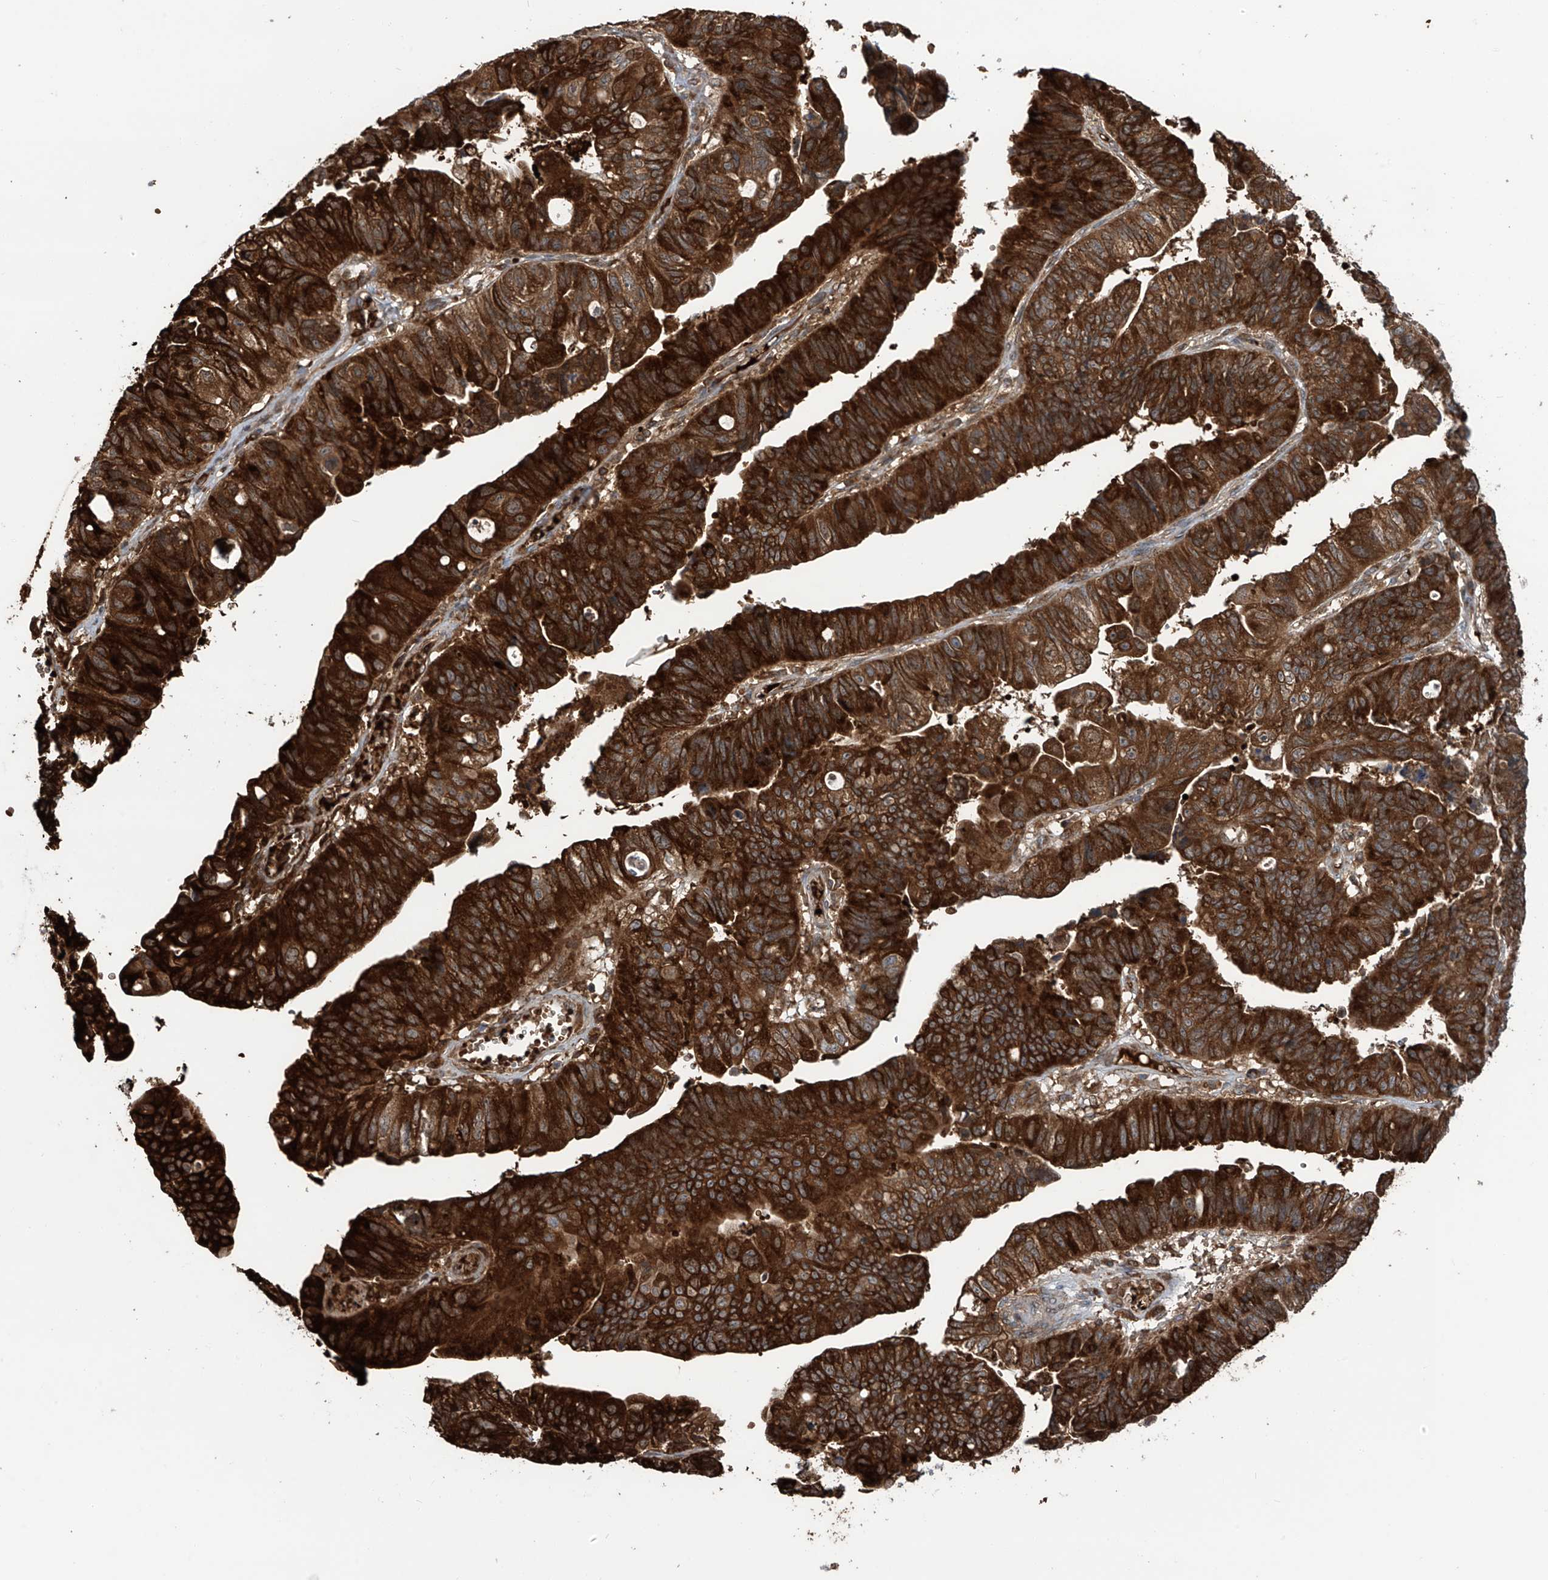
{"staining": {"intensity": "strong", "quantity": ">75%", "location": "cytoplasmic/membranous"}, "tissue": "stomach cancer", "cell_type": "Tumor cells", "image_type": "cancer", "snomed": [{"axis": "morphology", "description": "Adenocarcinoma, NOS"}, {"axis": "topography", "description": "Stomach"}], "caption": "Stomach cancer (adenocarcinoma) stained for a protein demonstrates strong cytoplasmic/membranous positivity in tumor cells.", "gene": "ZDHHC9", "patient": {"sex": "male", "age": 59}}